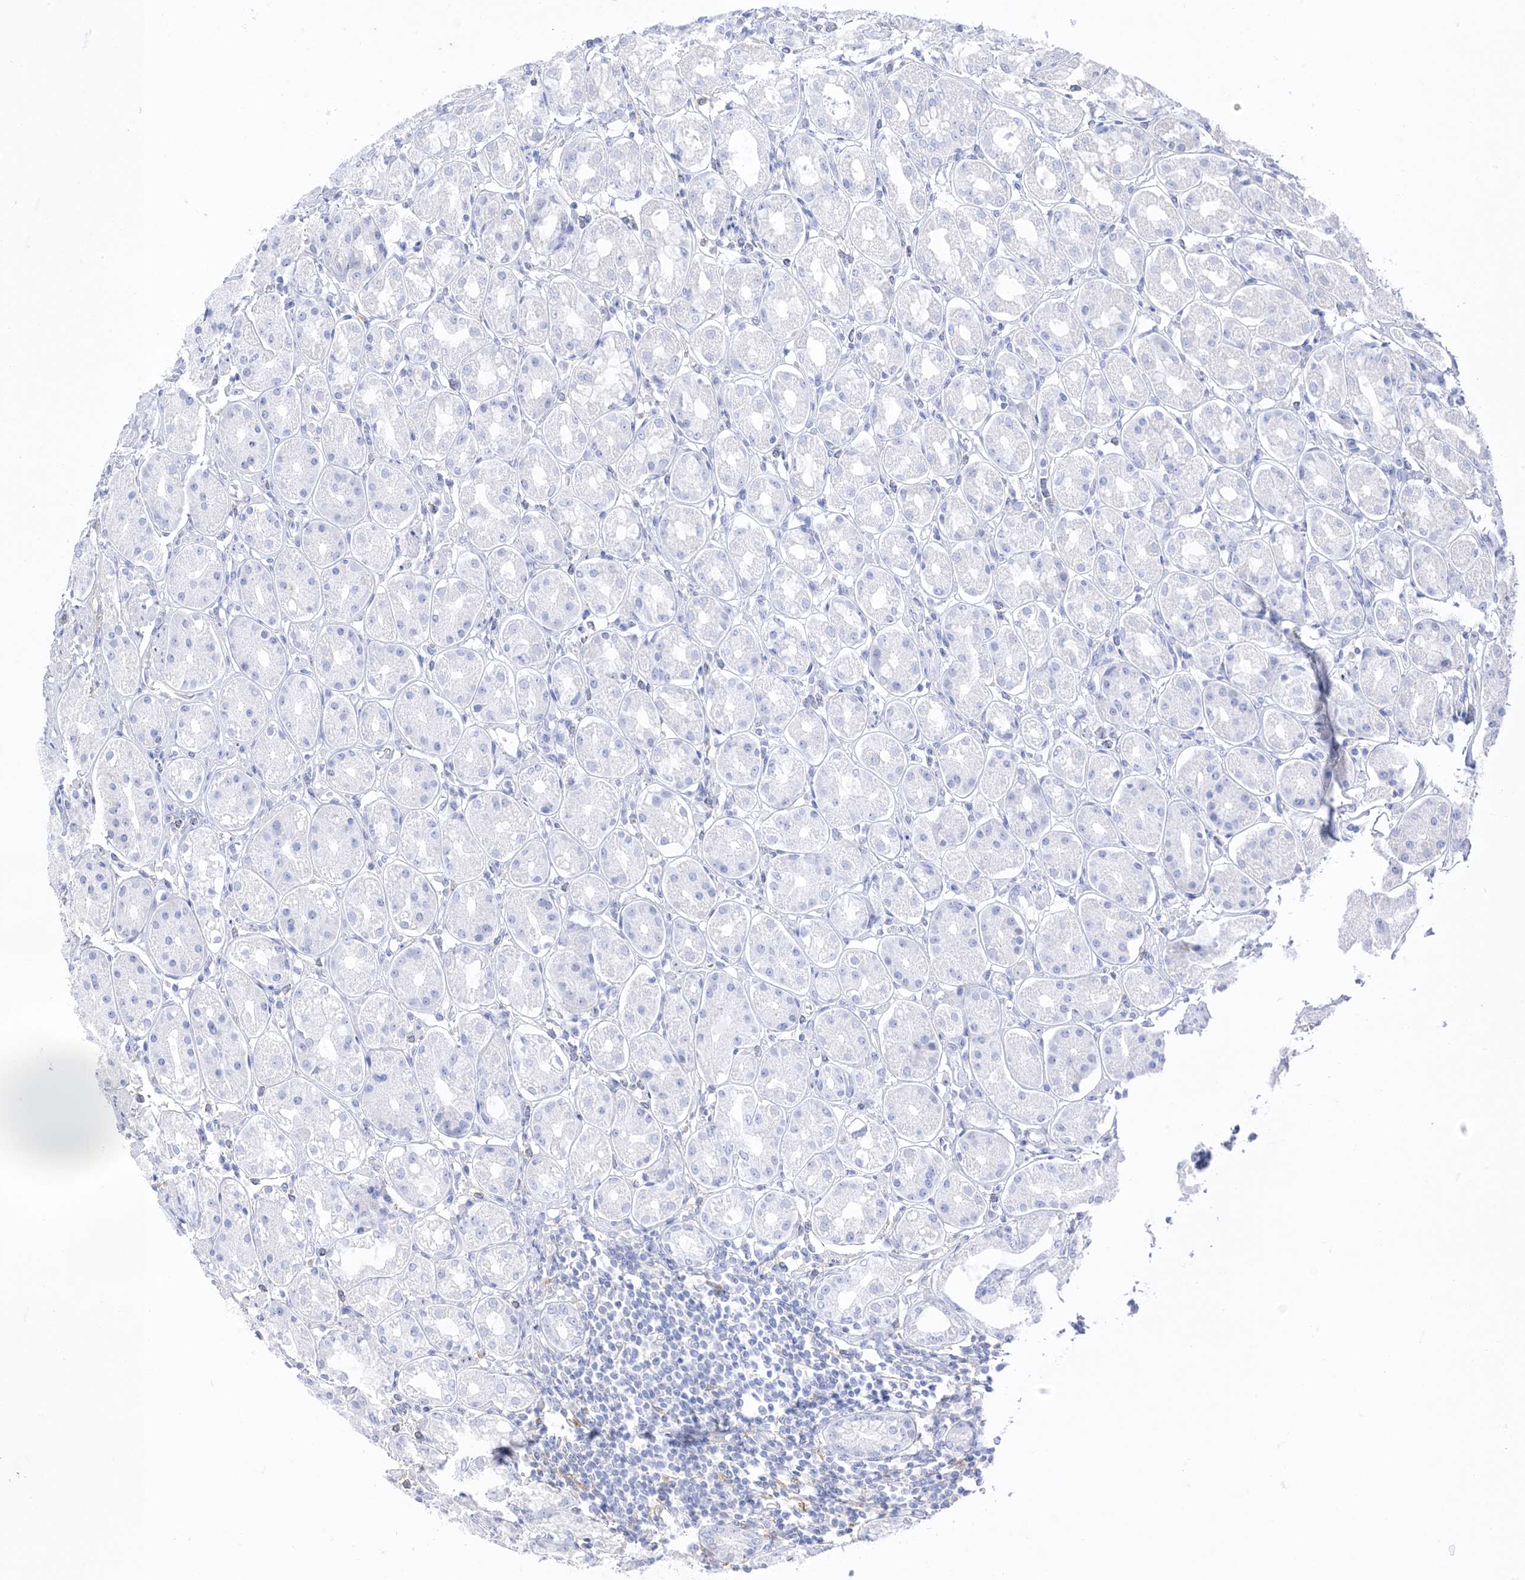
{"staining": {"intensity": "moderate", "quantity": "<25%", "location": "cytoplasmic/membranous"}, "tissue": "stomach", "cell_type": "Glandular cells", "image_type": "normal", "snomed": [{"axis": "morphology", "description": "Normal tissue, NOS"}, {"axis": "topography", "description": "Stomach"}, {"axis": "topography", "description": "Stomach, lower"}], "caption": "A histopathology image of stomach stained for a protein shows moderate cytoplasmic/membranous brown staining in glandular cells.", "gene": "GSN", "patient": {"sex": "female", "age": 56}}